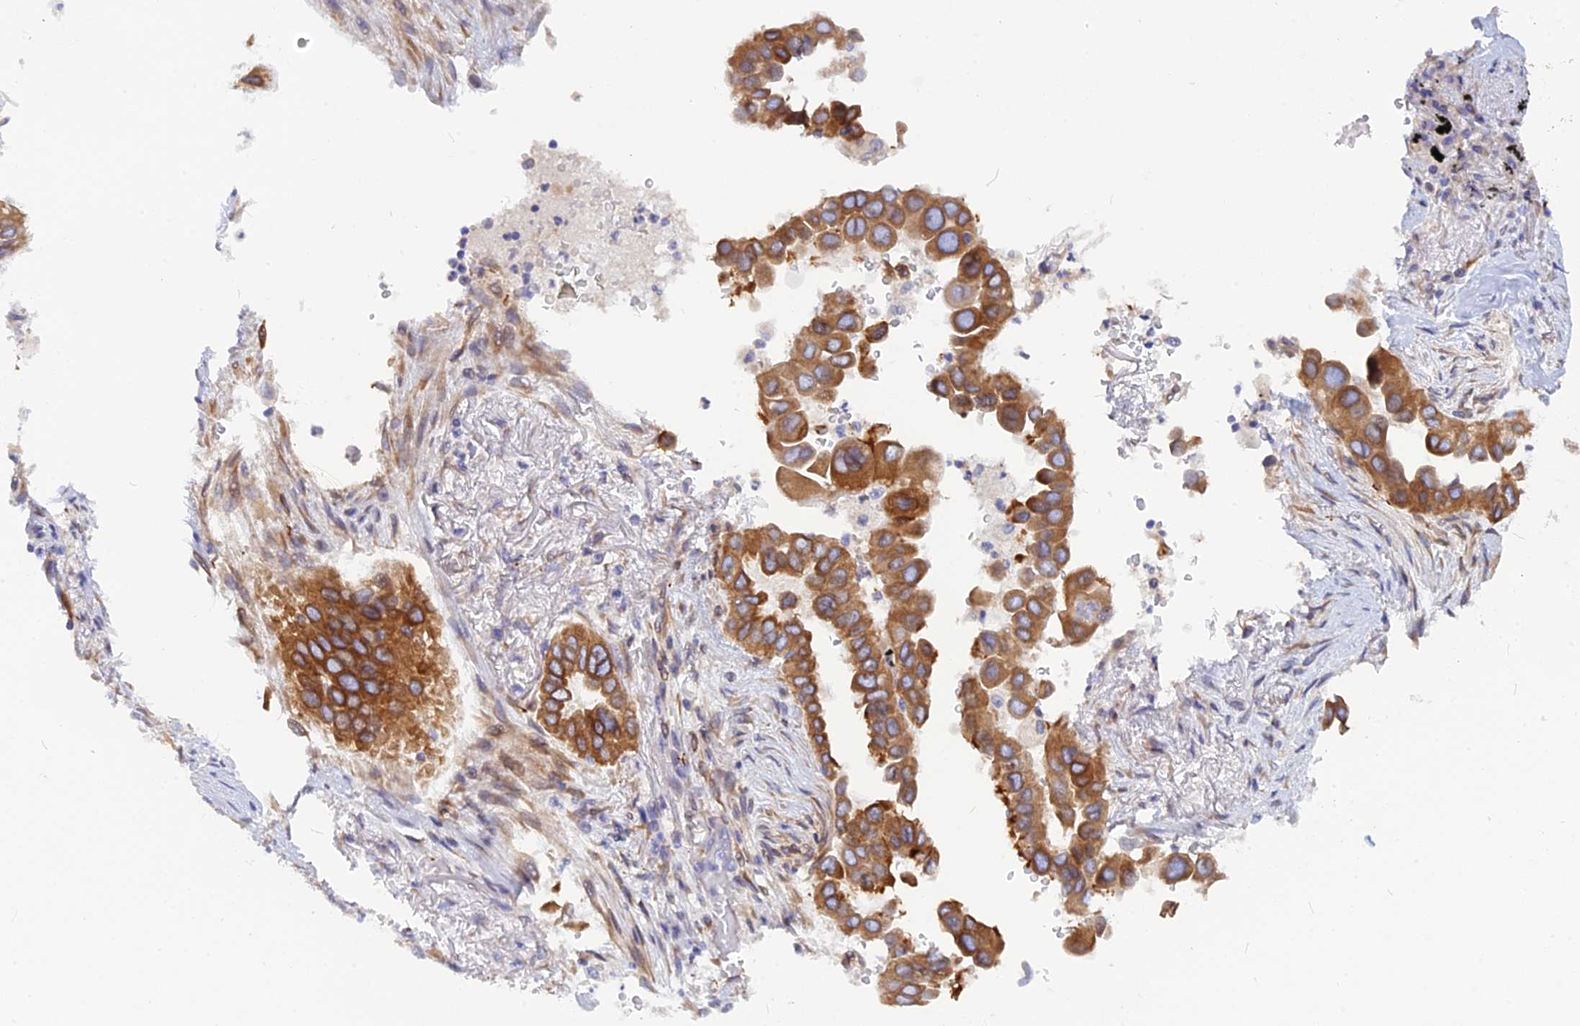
{"staining": {"intensity": "moderate", "quantity": ">75%", "location": "cytoplasmic/membranous"}, "tissue": "lung cancer", "cell_type": "Tumor cells", "image_type": "cancer", "snomed": [{"axis": "morphology", "description": "Adenocarcinoma, NOS"}, {"axis": "topography", "description": "Lung"}], "caption": "DAB immunohistochemical staining of lung cancer (adenocarcinoma) demonstrates moderate cytoplasmic/membranous protein staining in approximately >75% of tumor cells.", "gene": "TLCD1", "patient": {"sex": "female", "age": 76}}